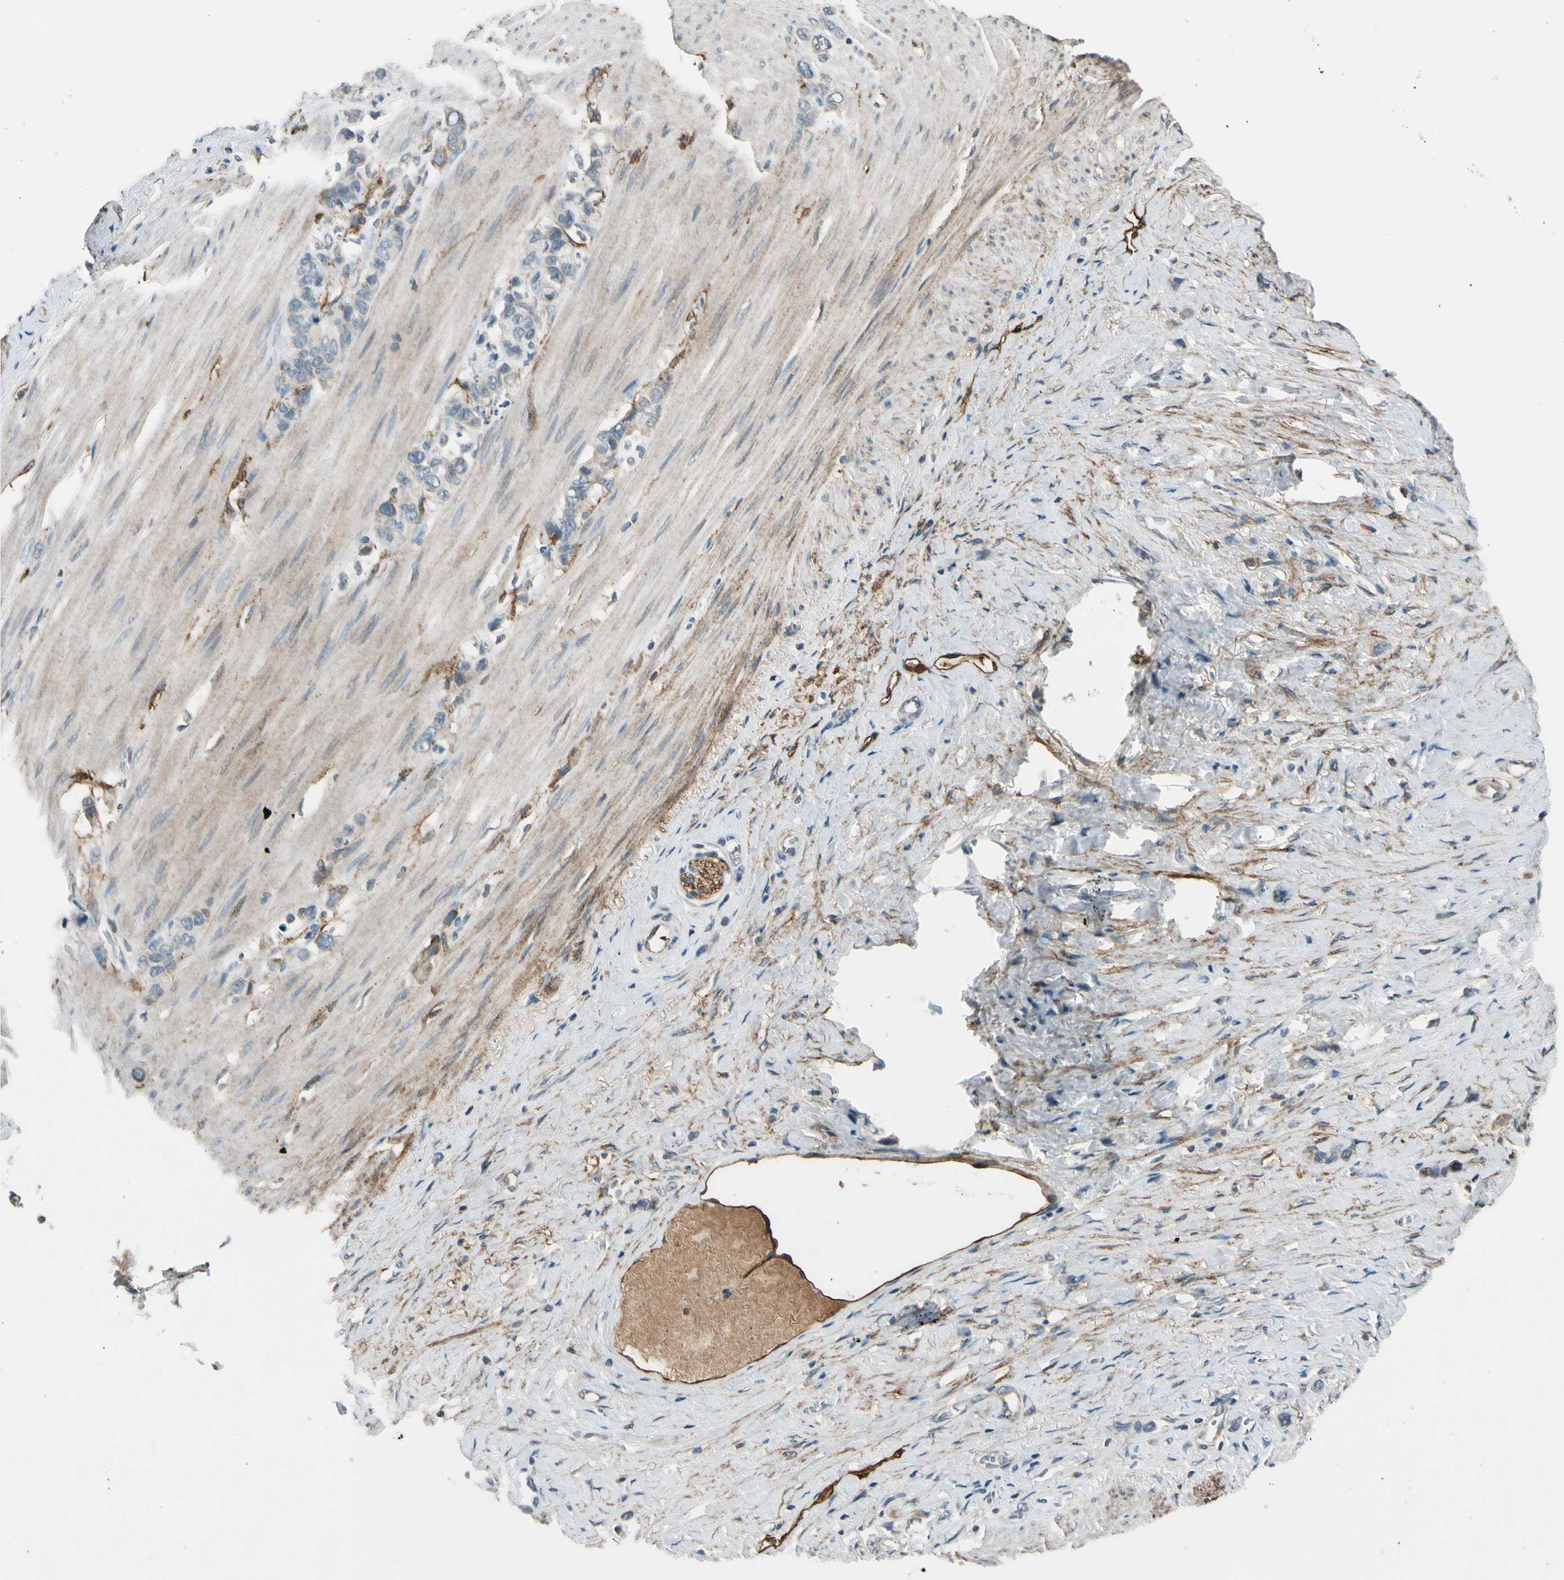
{"staining": {"intensity": "negative", "quantity": "none", "location": "none"}, "tissue": "stomach cancer", "cell_type": "Tumor cells", "image_type": "cancer", "snomed": [{"axis": "morphology", "description": "Normal tissue, NOS"}, {"axis": "morphology", "description": "Adenocarcinoma, NOS"}, {"axis": "morphology", "description": "Adenocarcinoma, High grade"}, {"axis": "topography", "description": "Stomach, upper"}, {"axis": "topography", "description": "Stomach"}], "caption": "Stomach adenocarcinoma stained for a protein using immunohistochemistry (IHC) reveals no staining tumor cells.", "gene": "PDPN", "patient": {"sex": "female", "age": 65}}